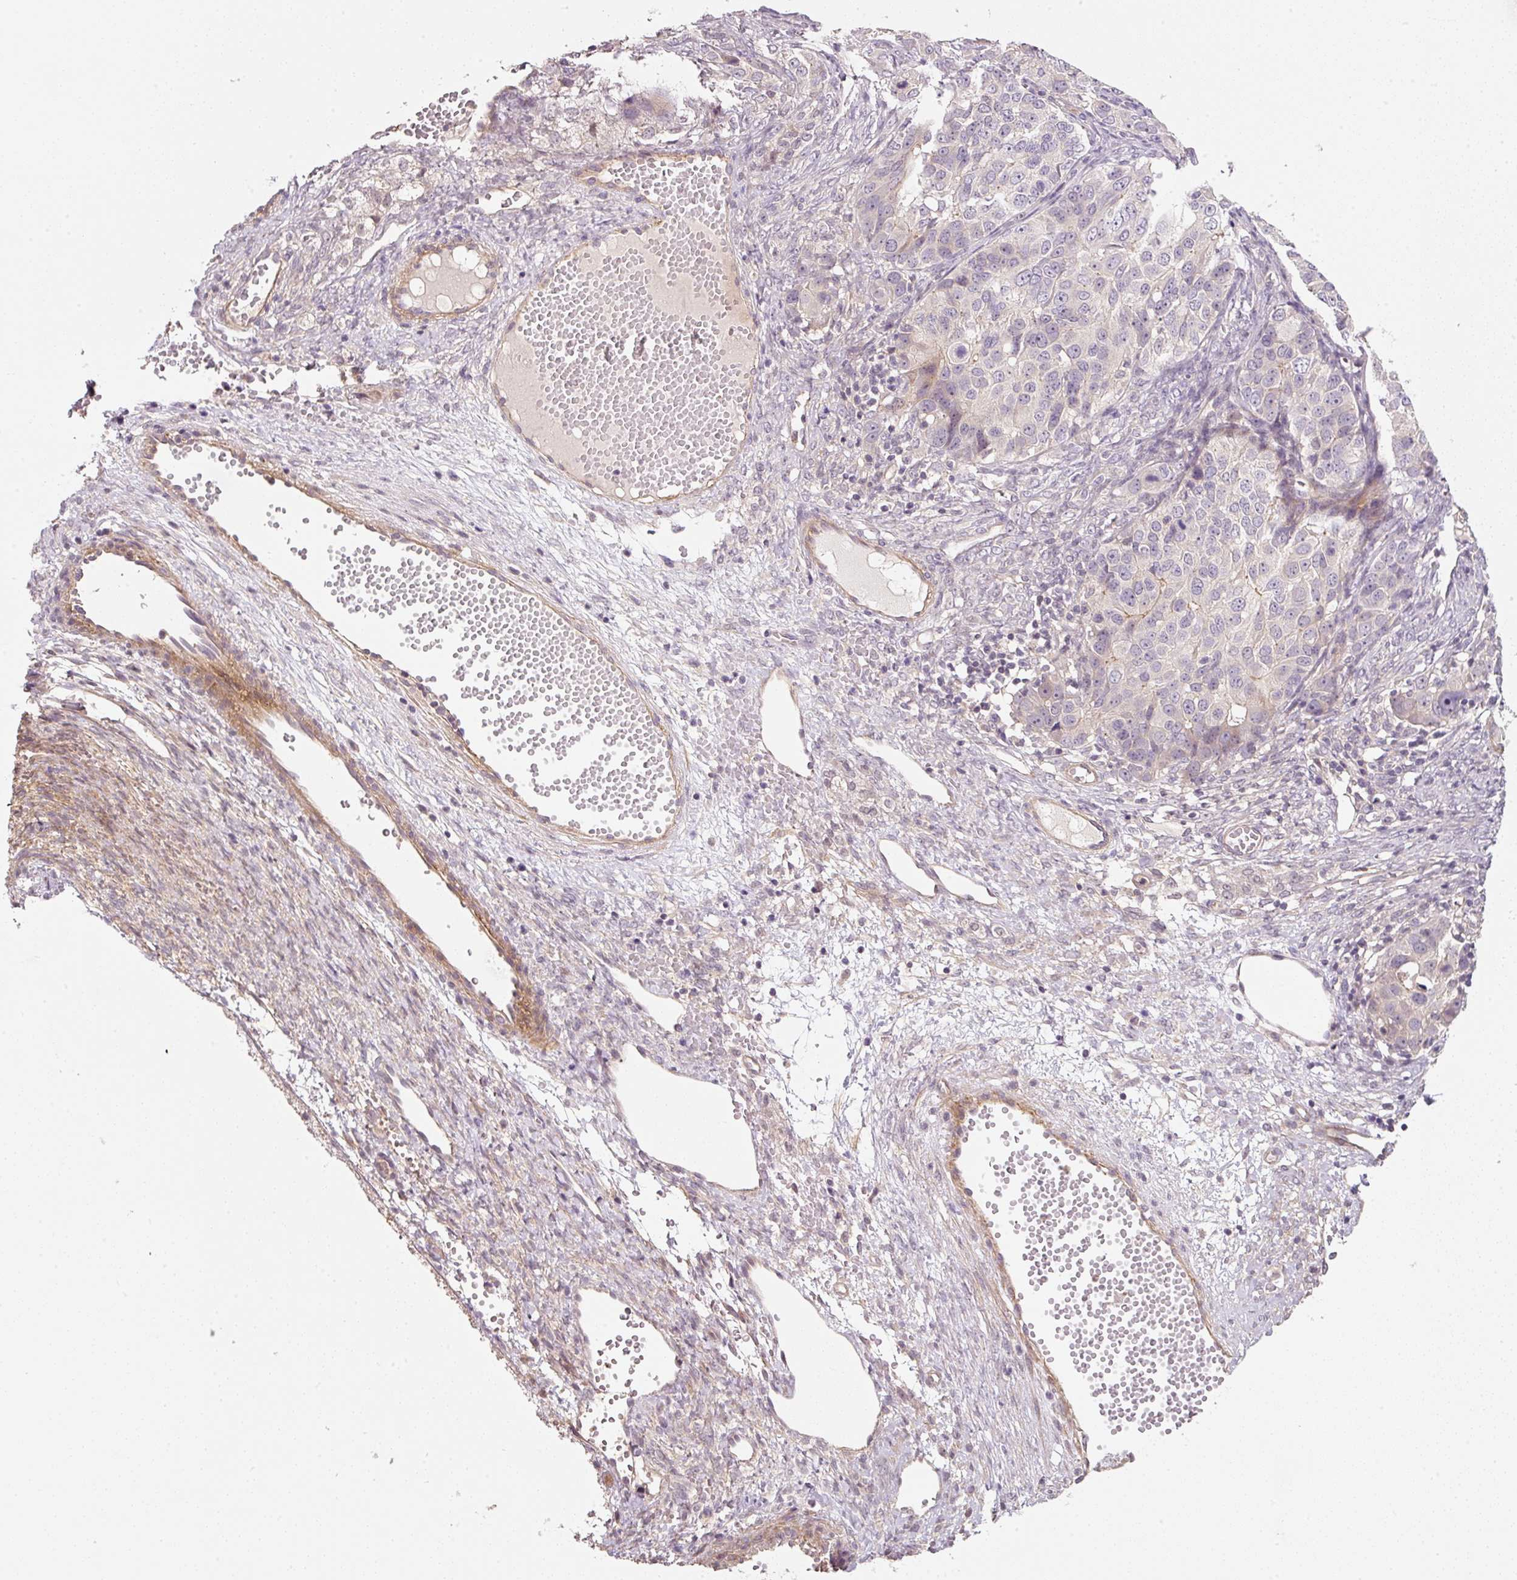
{"staining": {"intensity": "negative", "quantity": "none", "location": "none"}, "tissue": "ovarian cancer", "cell_type": "Tumor cells", "image_type": "cancer", "snomed": [{"axis": "morphology", "description": "Carcinoma, endometroid"}, {"axis": "topography", "description": "Ovary"}], "caption": "Immunohistochemistry (IHC) of ovarian cancer (endometroid carcinoma) exhibits no staining in tumor cells.", "gene": "TIRAP", "patient": {"sex": "female", "age": 51}}